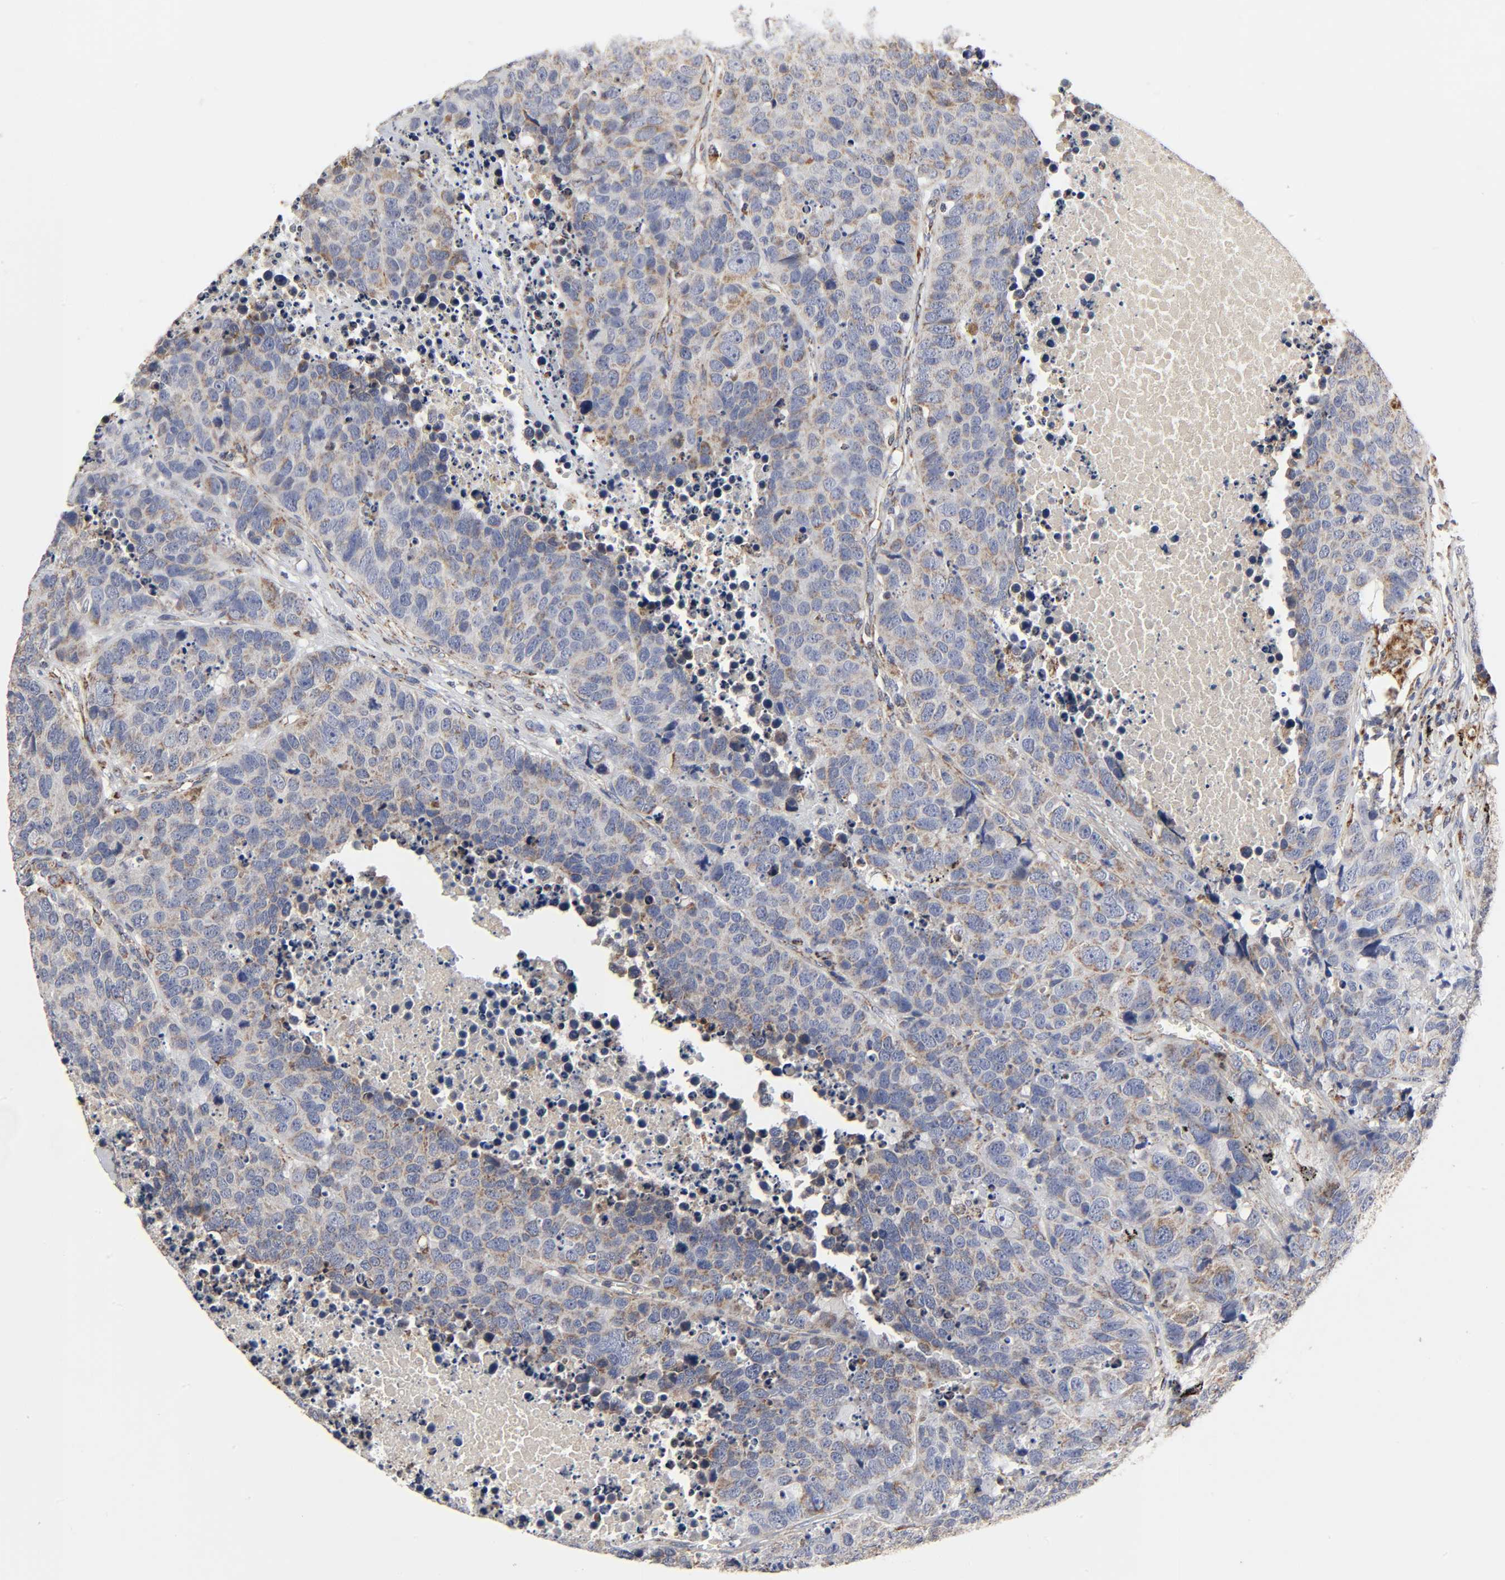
{"staining": {"intensity": "weak", "quantity": ">75%", "location": "cytoplasmic/membranous"}, "tissue": "carcinoid", "cell_type": "Tumor cells", "image_type": "cancer", "snomed": [{"axis": "morphology", "description": "Carcinoid, malignant, NOS"}, {"axis": "topography", "description": "Lung"}], "caption": "Weak cytoplasmic/membranous positivity for a protein is seen in about >75% of tumor cells of carcinoid (malignant) using IHC.", "gene": "COX6B1", "patient": {"sex": "male", "age": 60}}